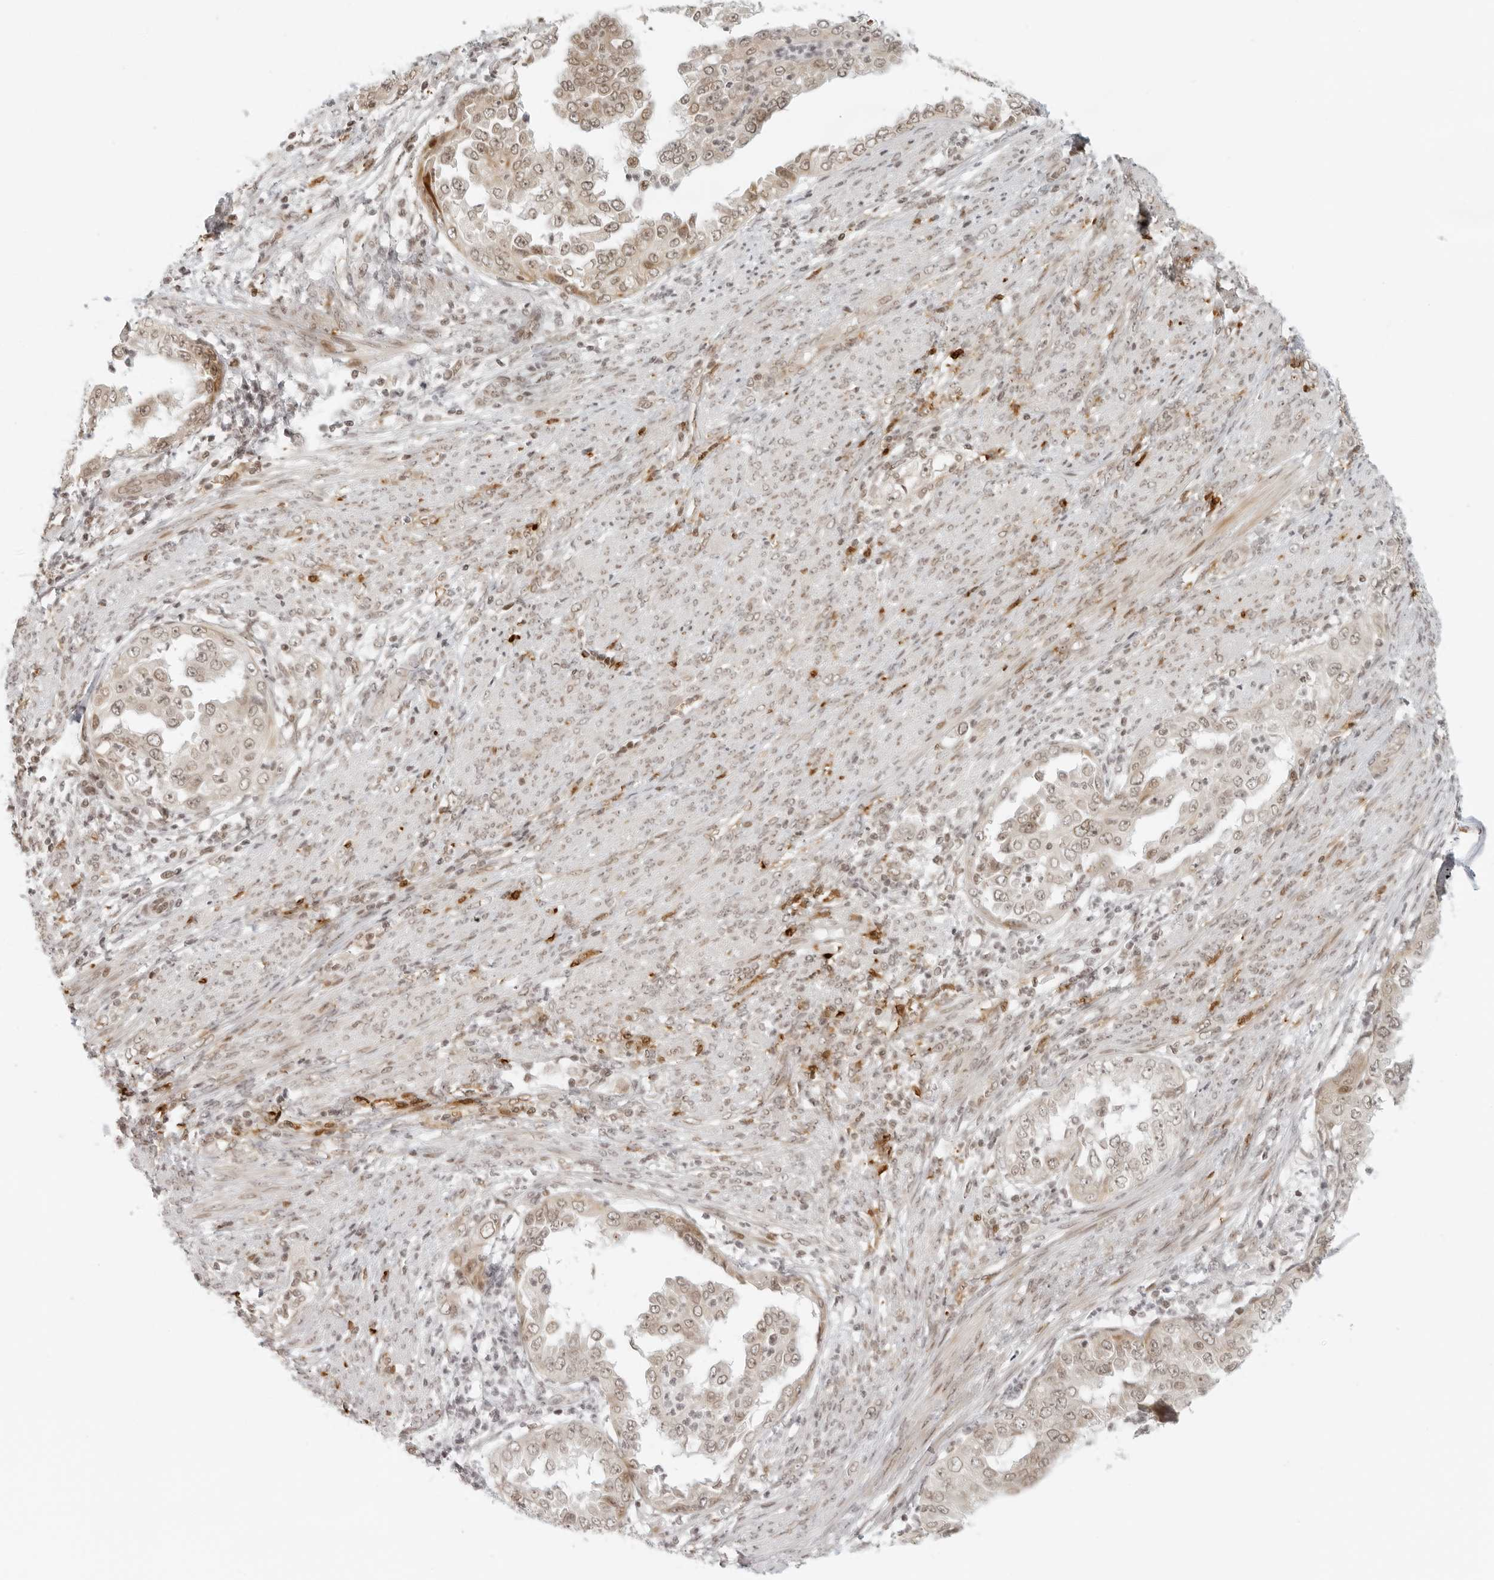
{"staining": {"intensity": "weak", "quantity": ">75%", "location": "cytoplasmic/membranous,nuclear"}, "tissue": "endometrial cancer", "cell_type": "Tumor cells", "image_type": "cancer", "snomed": [{"axis": "morphology", "description": "Adenocarcinoma, NOS"}, {"axis": "topography", "description": "Endometrium"}], "caption": "Tumor cells demonstrate weak cytoplasmic/membranous and nuclear staining in approximately >75% of cells in endometrial adenocarcinoma. The staining was performed using DAB to visualize the protein expression in brown, while the nuclei were stained in blue with hematoxylin (Magnification: 20x).", "gene": "ZNF407", "patient": {"sex": "female", "age": 85}}